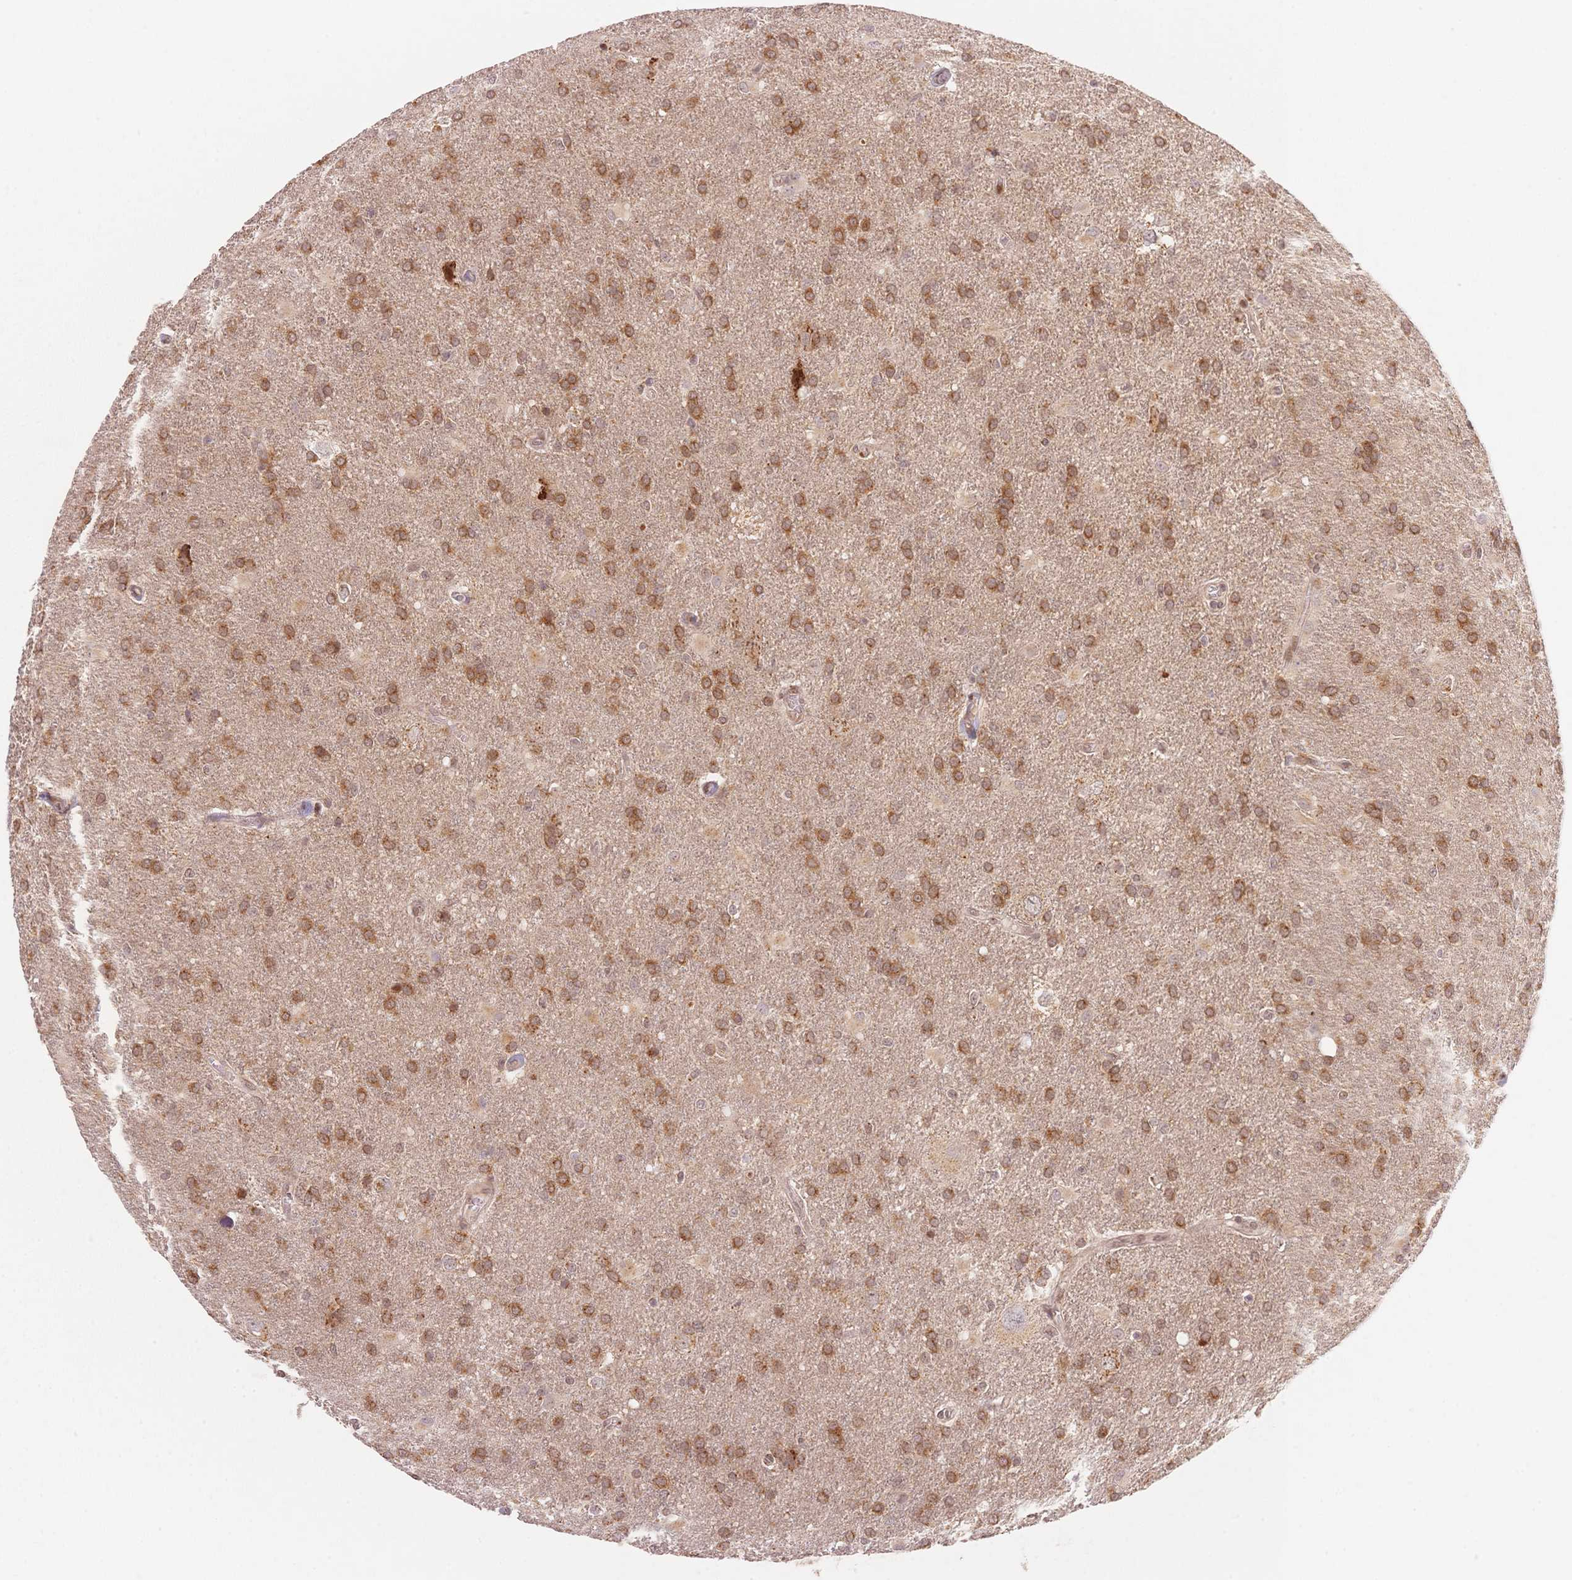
{"staining": {"intensity": "moderate", "quantity": ">75%", "location": "cytoplasmic/membranous"}, "tissue": "glioma", "cell_type": "Tumor cells", "image_type": "cancer", "snomed": [{"axis": "morphology", "description": "Glioma, malignant, Low grade"}, {"axis": "topography", "description": "Brain"}], "caption": "Immunohistochemistry micrograph of malignant glioma (low-grade) stained for a protein (brown), which shows medium levels of moderate cytoplasmic/membranous expression in about >75% of tumor cells.", "gene": "STK39", "patient": {"sex": "male", "age": 66}}